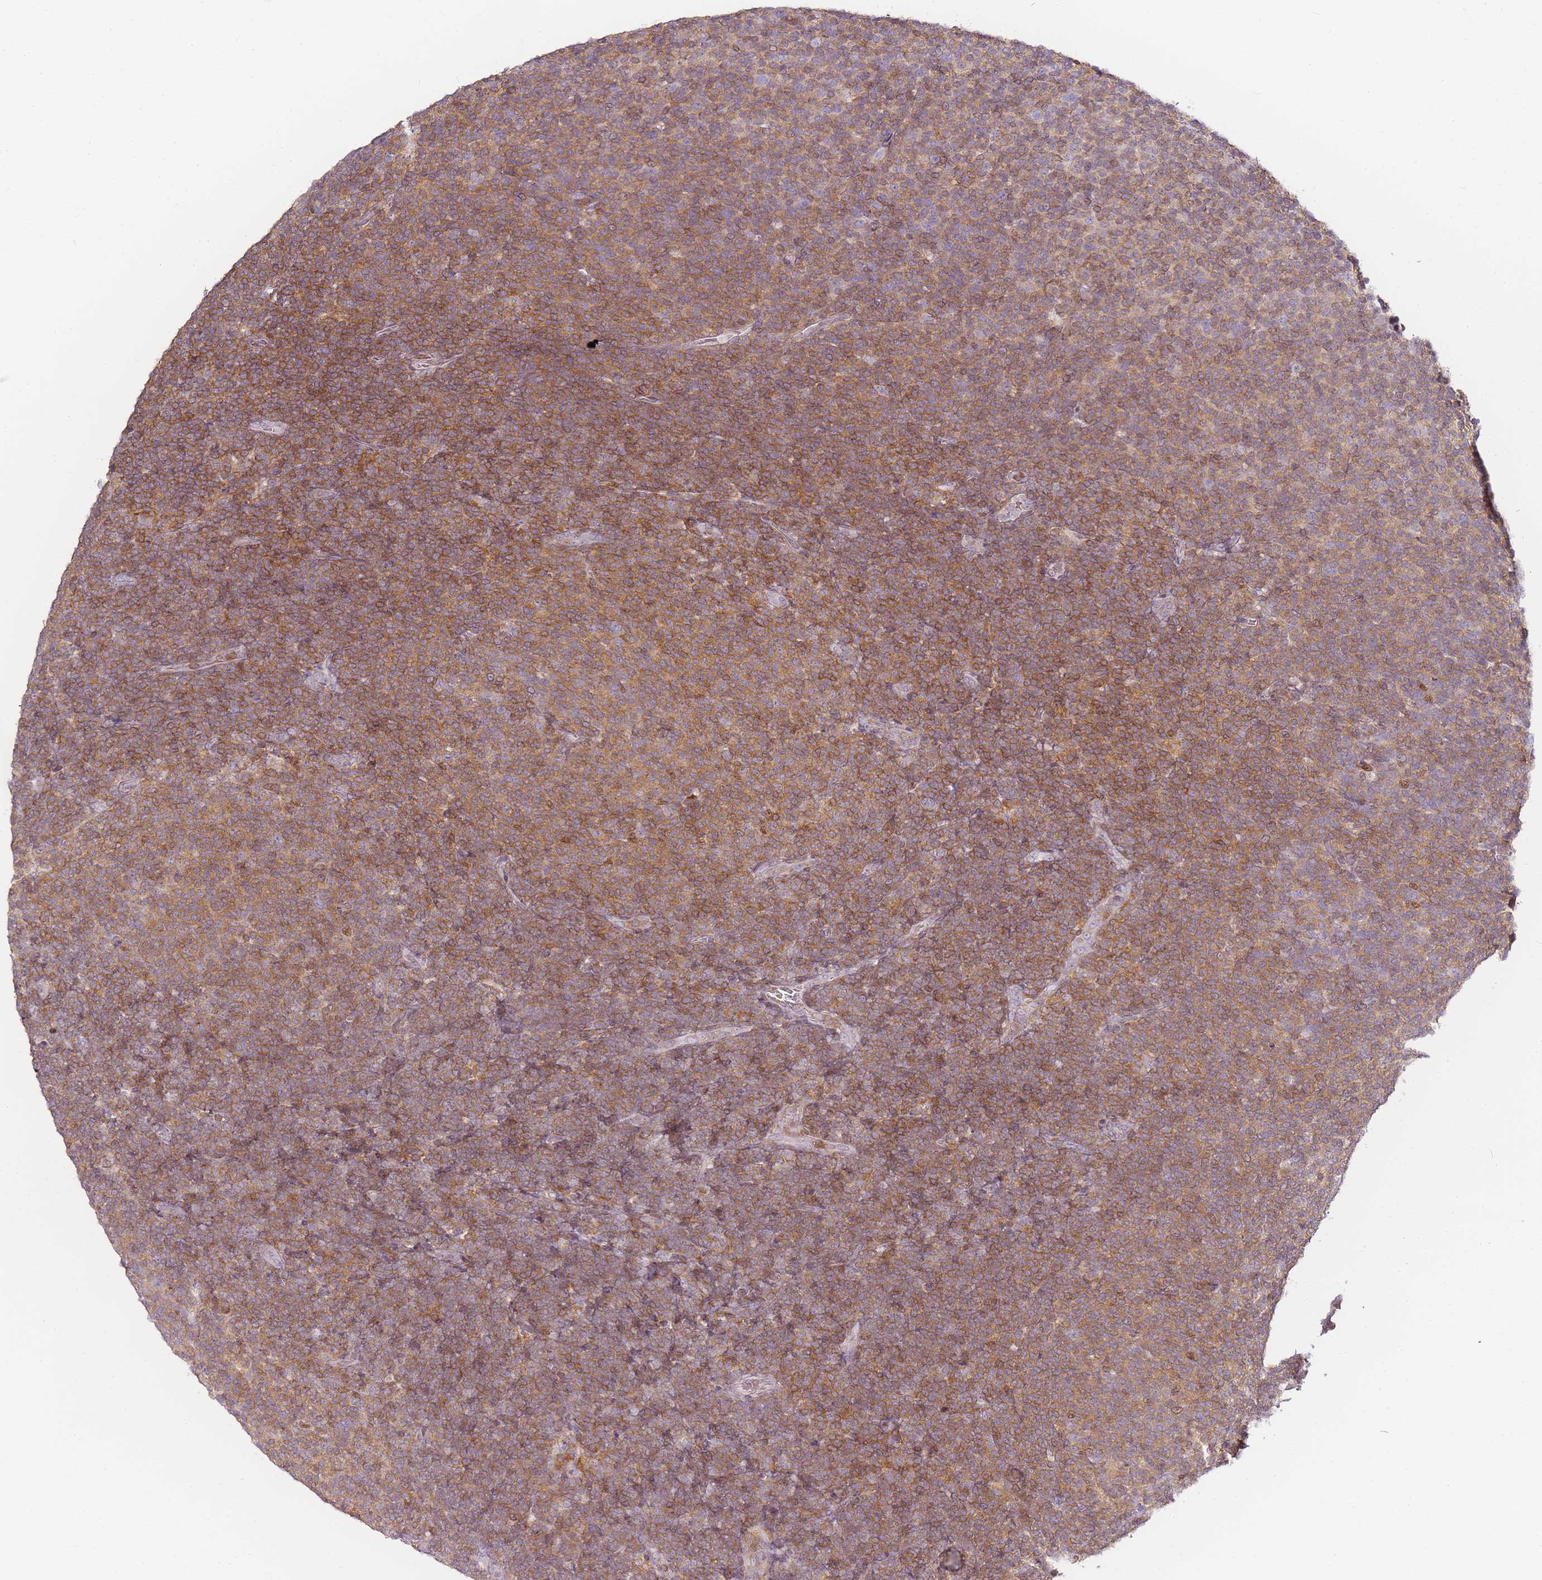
{"staining": {"intensity": "moderate", "quantity": ">75%", "location": "cytoplasmic/membranous"}, "tissue": "lymphoma", "cell_type": "Tumor cells", "image_type": "cancer", "snomed": [{"axis": "morphology", "description": "Malignant lymphoma, non-Hodgkin's type, Low grade"}, {"axis": "topography", "description": "Lymph node"}], "caption": "DAB (3,3'-diaminobenzidine) immunohistochemical staining of human malignant lymphoma, non-Hodgkin's type (low-grade) demonstrates moderate cytoplasmic/membranous protein positivity in about >75% of tumor cells.", "gene": "JAKMIP1", "patient": {"sex": "male", "age": 66}}